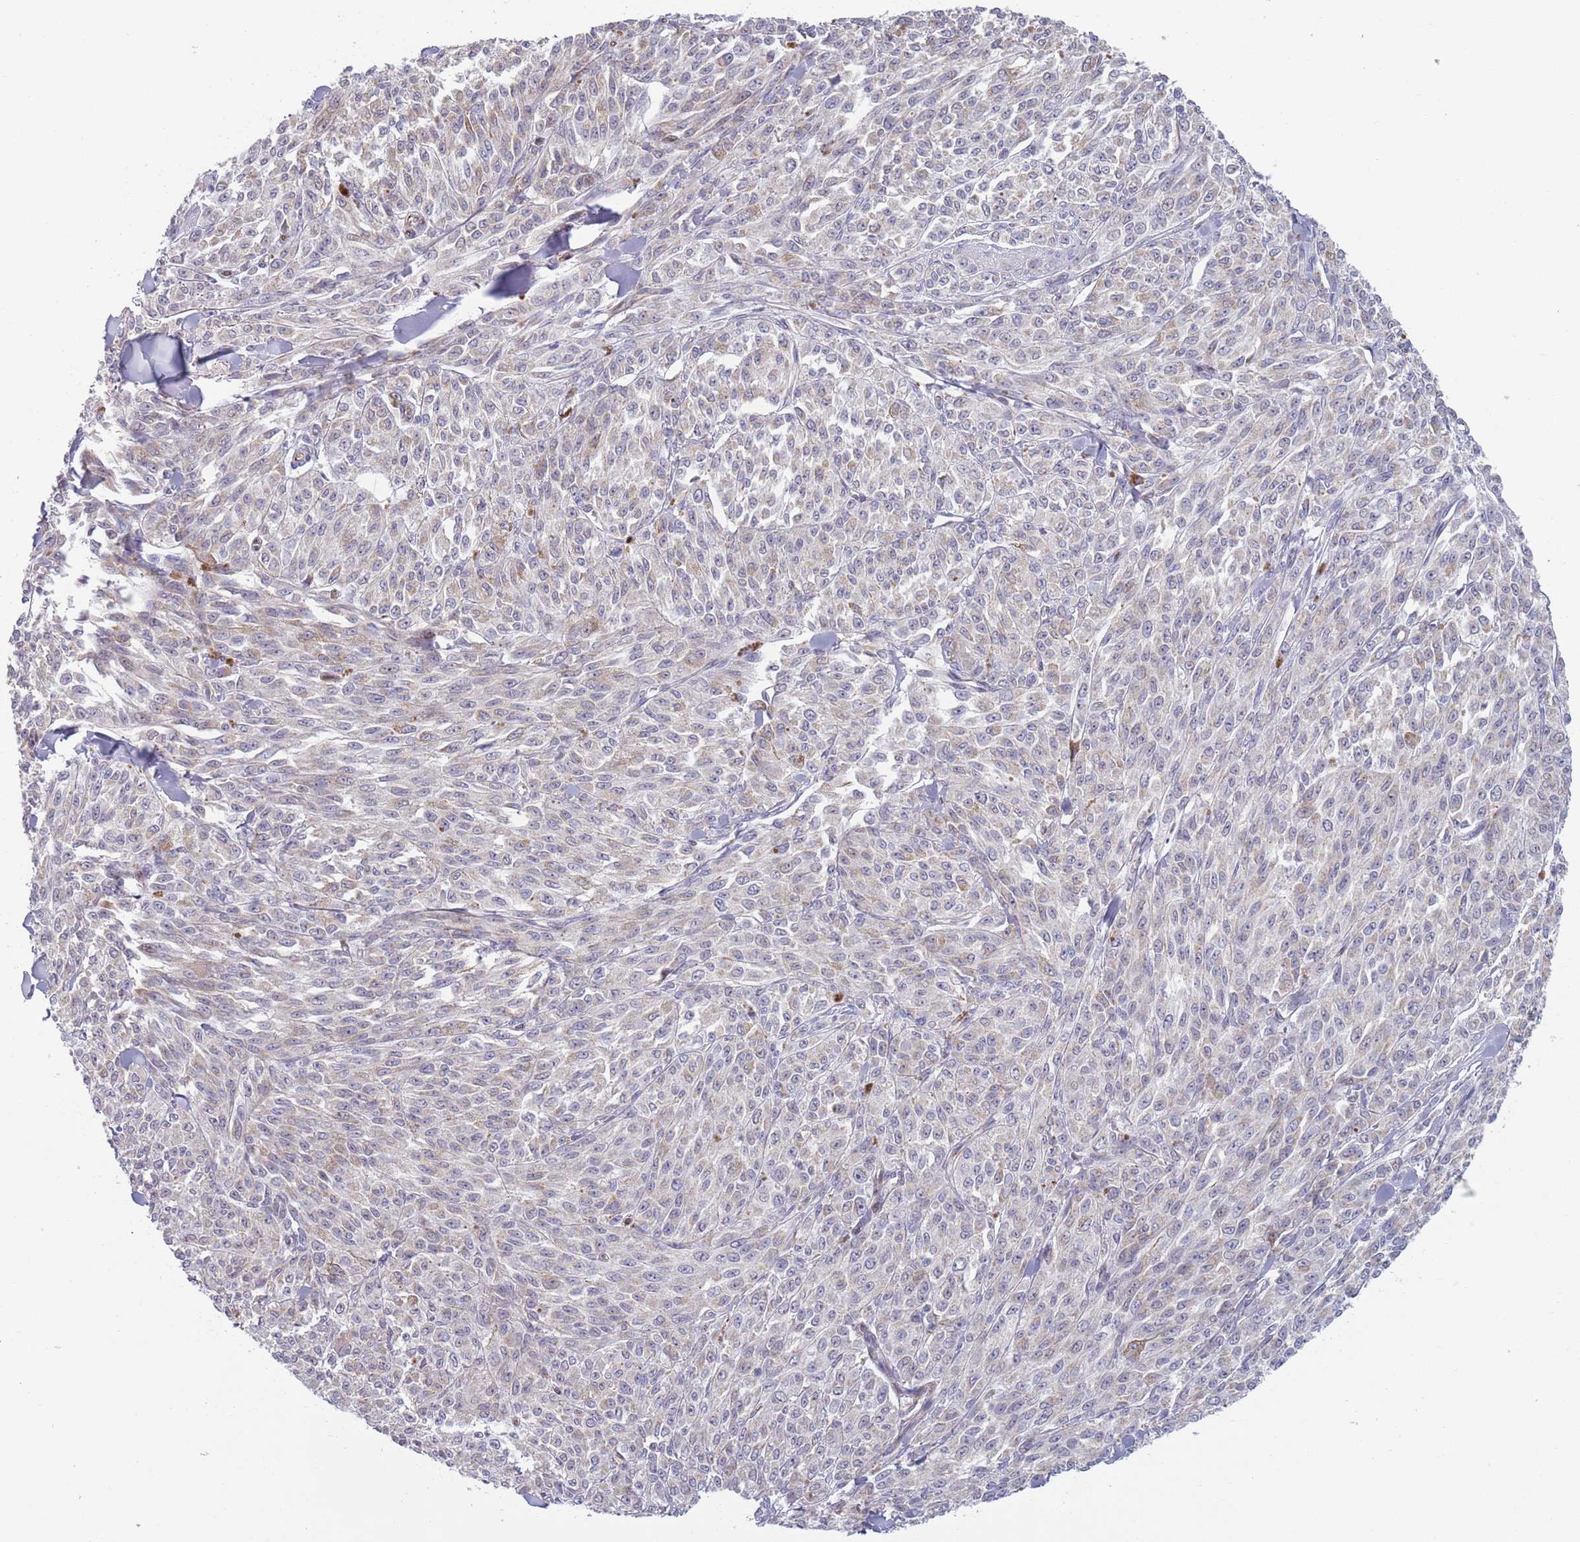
{"staining": {"intensity": "negative", "quantity": "none", "location": "none"}, "tissue": "melanoma", "cell_type": "Tumor cells", "image_type": "cancer", "snomed": [{"axis": "morphology", "description": "Malignant melanoma, NOS"}, {"axis": "topography", "description": "Skin"}], "caption": "An image of human malignant melanoma is negative for staining in tumor cells.", "gene": "TYW1", "patient": {"sex": "female", "age": 52}}